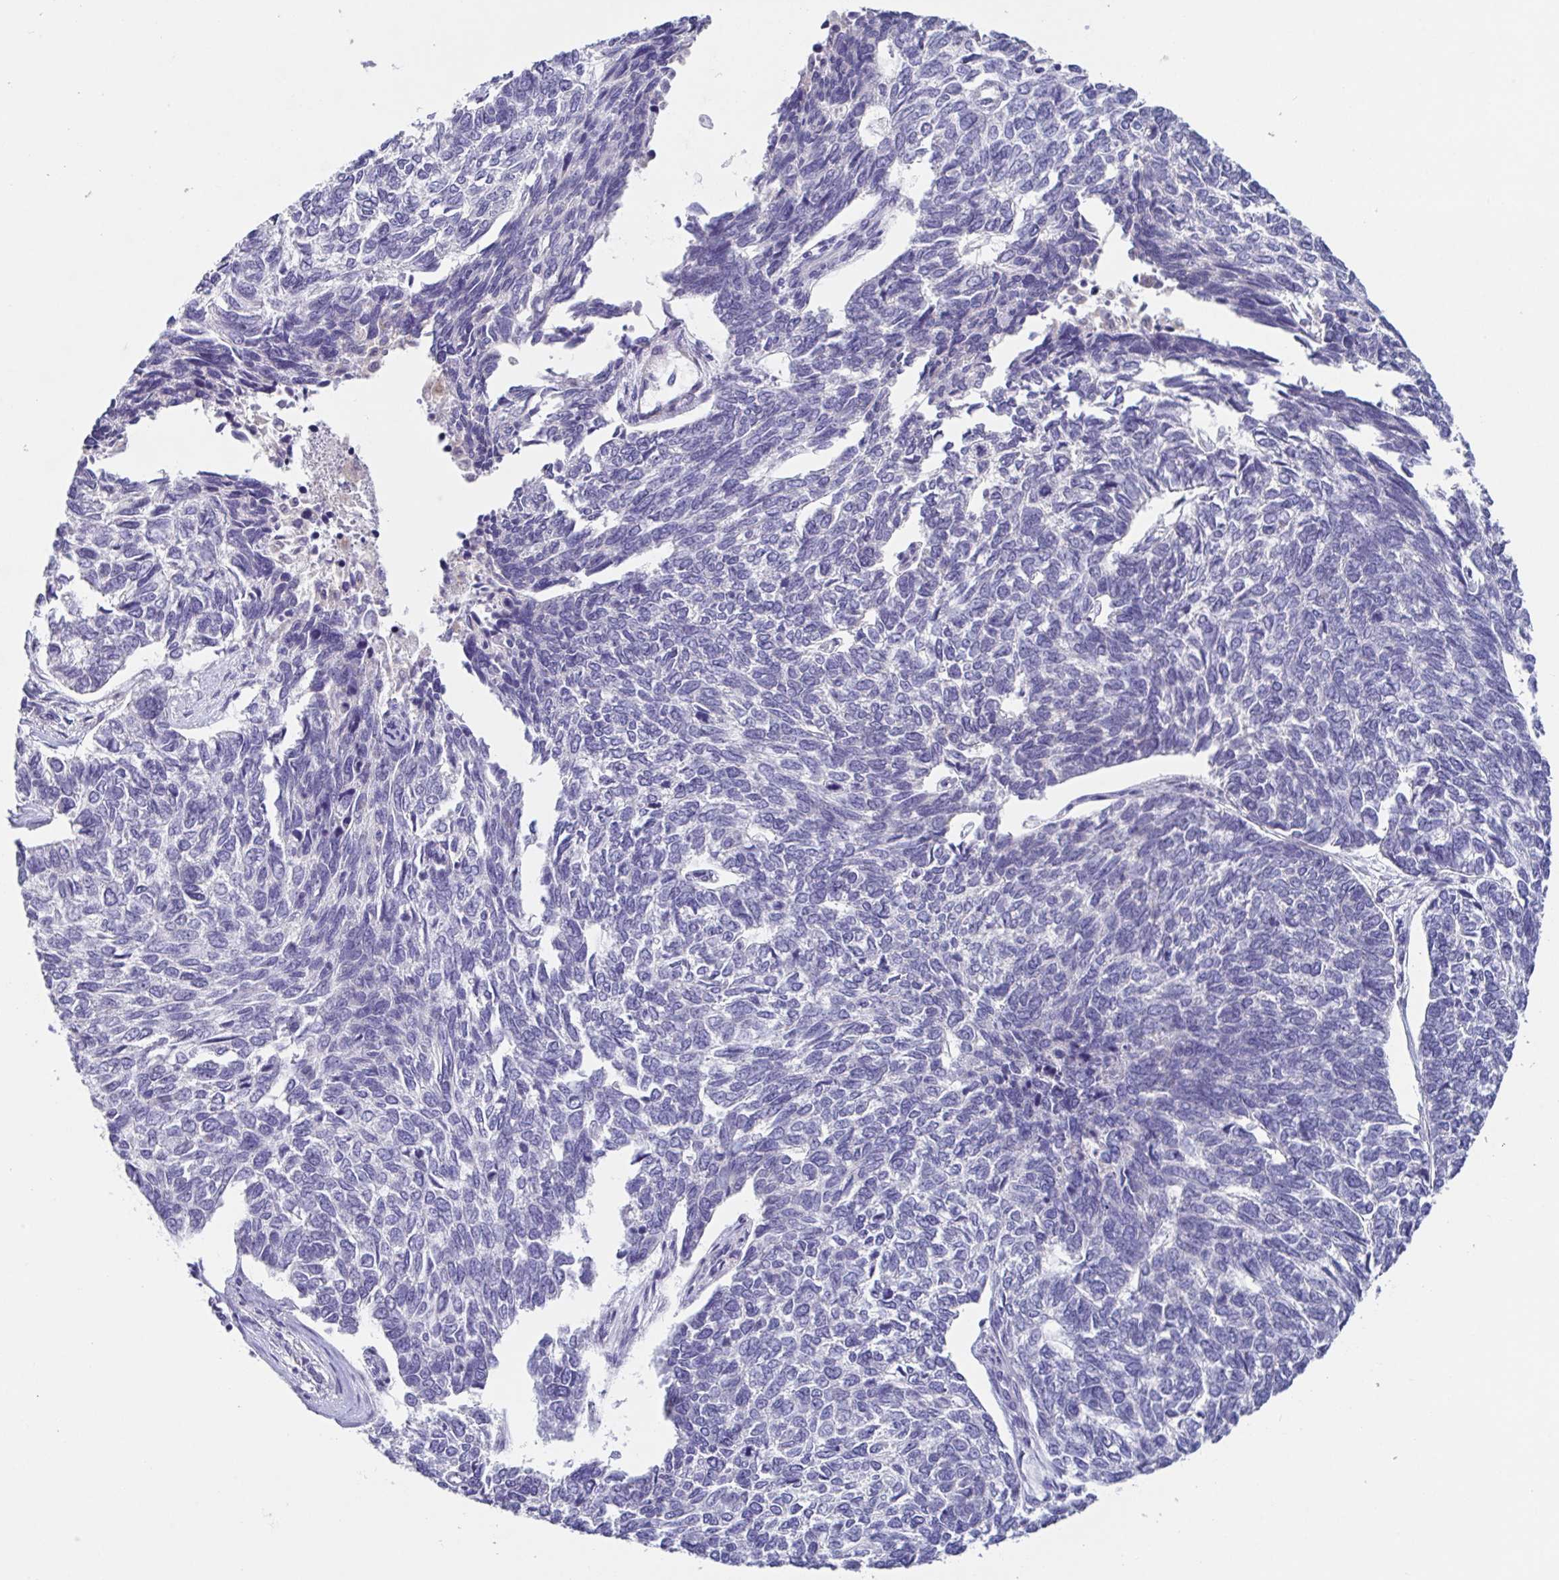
{"staining": {"intensity": "negative", "quantity": "none", "location": "none"}, "tissue": "skin cancer", "cell_type": "Tumor cells", "image_type": "cancer", "snomed": [{"axis": "morphology", "description": "Basal cell carcinoma"}, {"axis": "topography", "description": "Skin"}], "caption": "A histopathology image of skin basal cell carcinoma stained for a protein shows no brown staining in tumor cells. (DAB (3,3'-diaminobenzidine) IHC visualized using brightfield microscopy, high magnification).", "gene": "RDH11", "patient": {"sex": "female", "age": 65}}